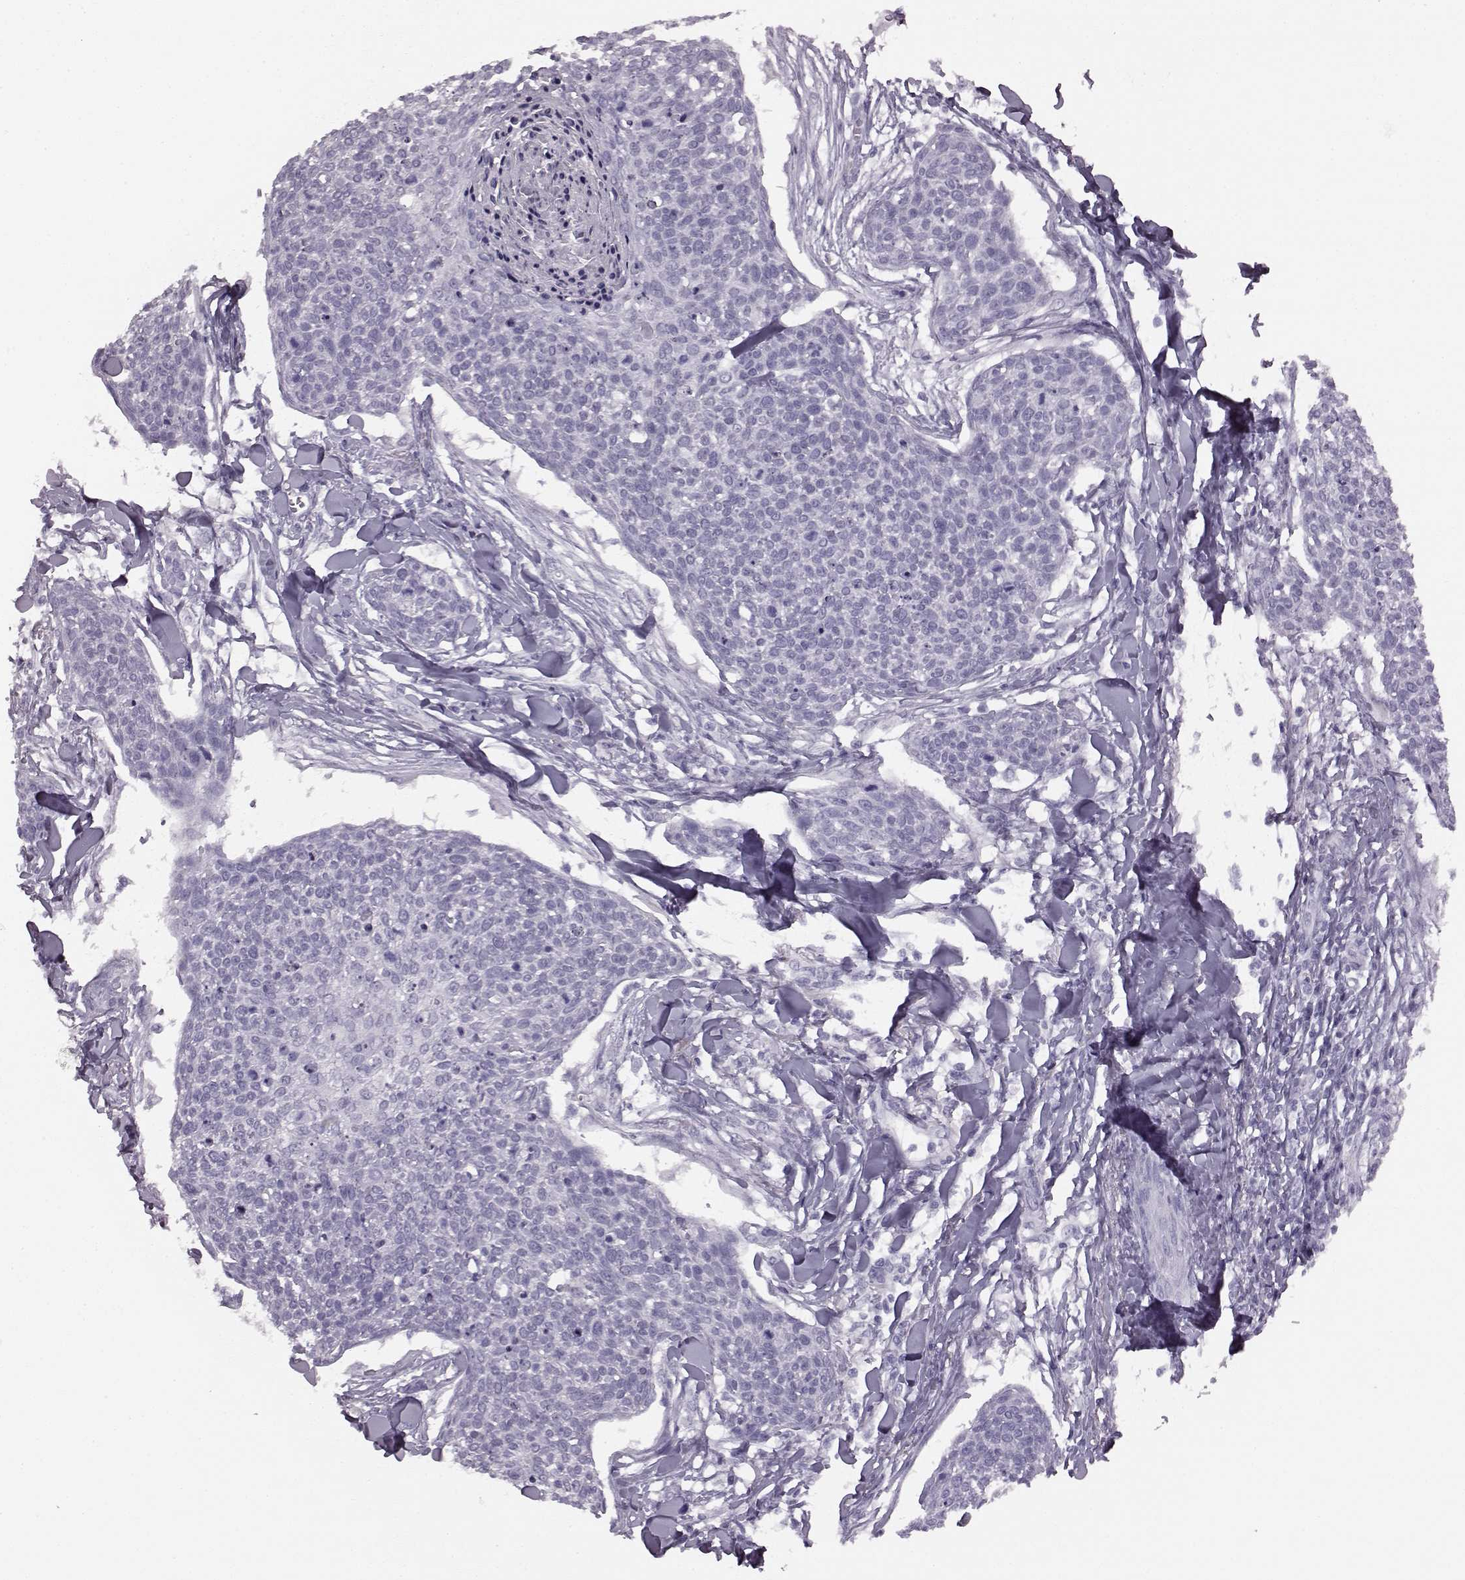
{"staining": {"intensity": "negative", "quantity": "none", "location": "none"}, "tissue": "skin cancer", "cell_type": "Tumor cells", "image_type": "cancer", "snomed": [{"axis": "morphology", "description": "Squamous cell carcinoma, NOS"}, {"axis": "topography", "description": "Skin"}, {"axis": "topography", "description": "Vulva"}], "caption": "The histopathology image reveals no significant staining in tumor cells of skin squamous cell carcinoma. Nuclei are stained in blue.", "gene": "JSRP1", "patient": {"sex": "female", "age": 75}}